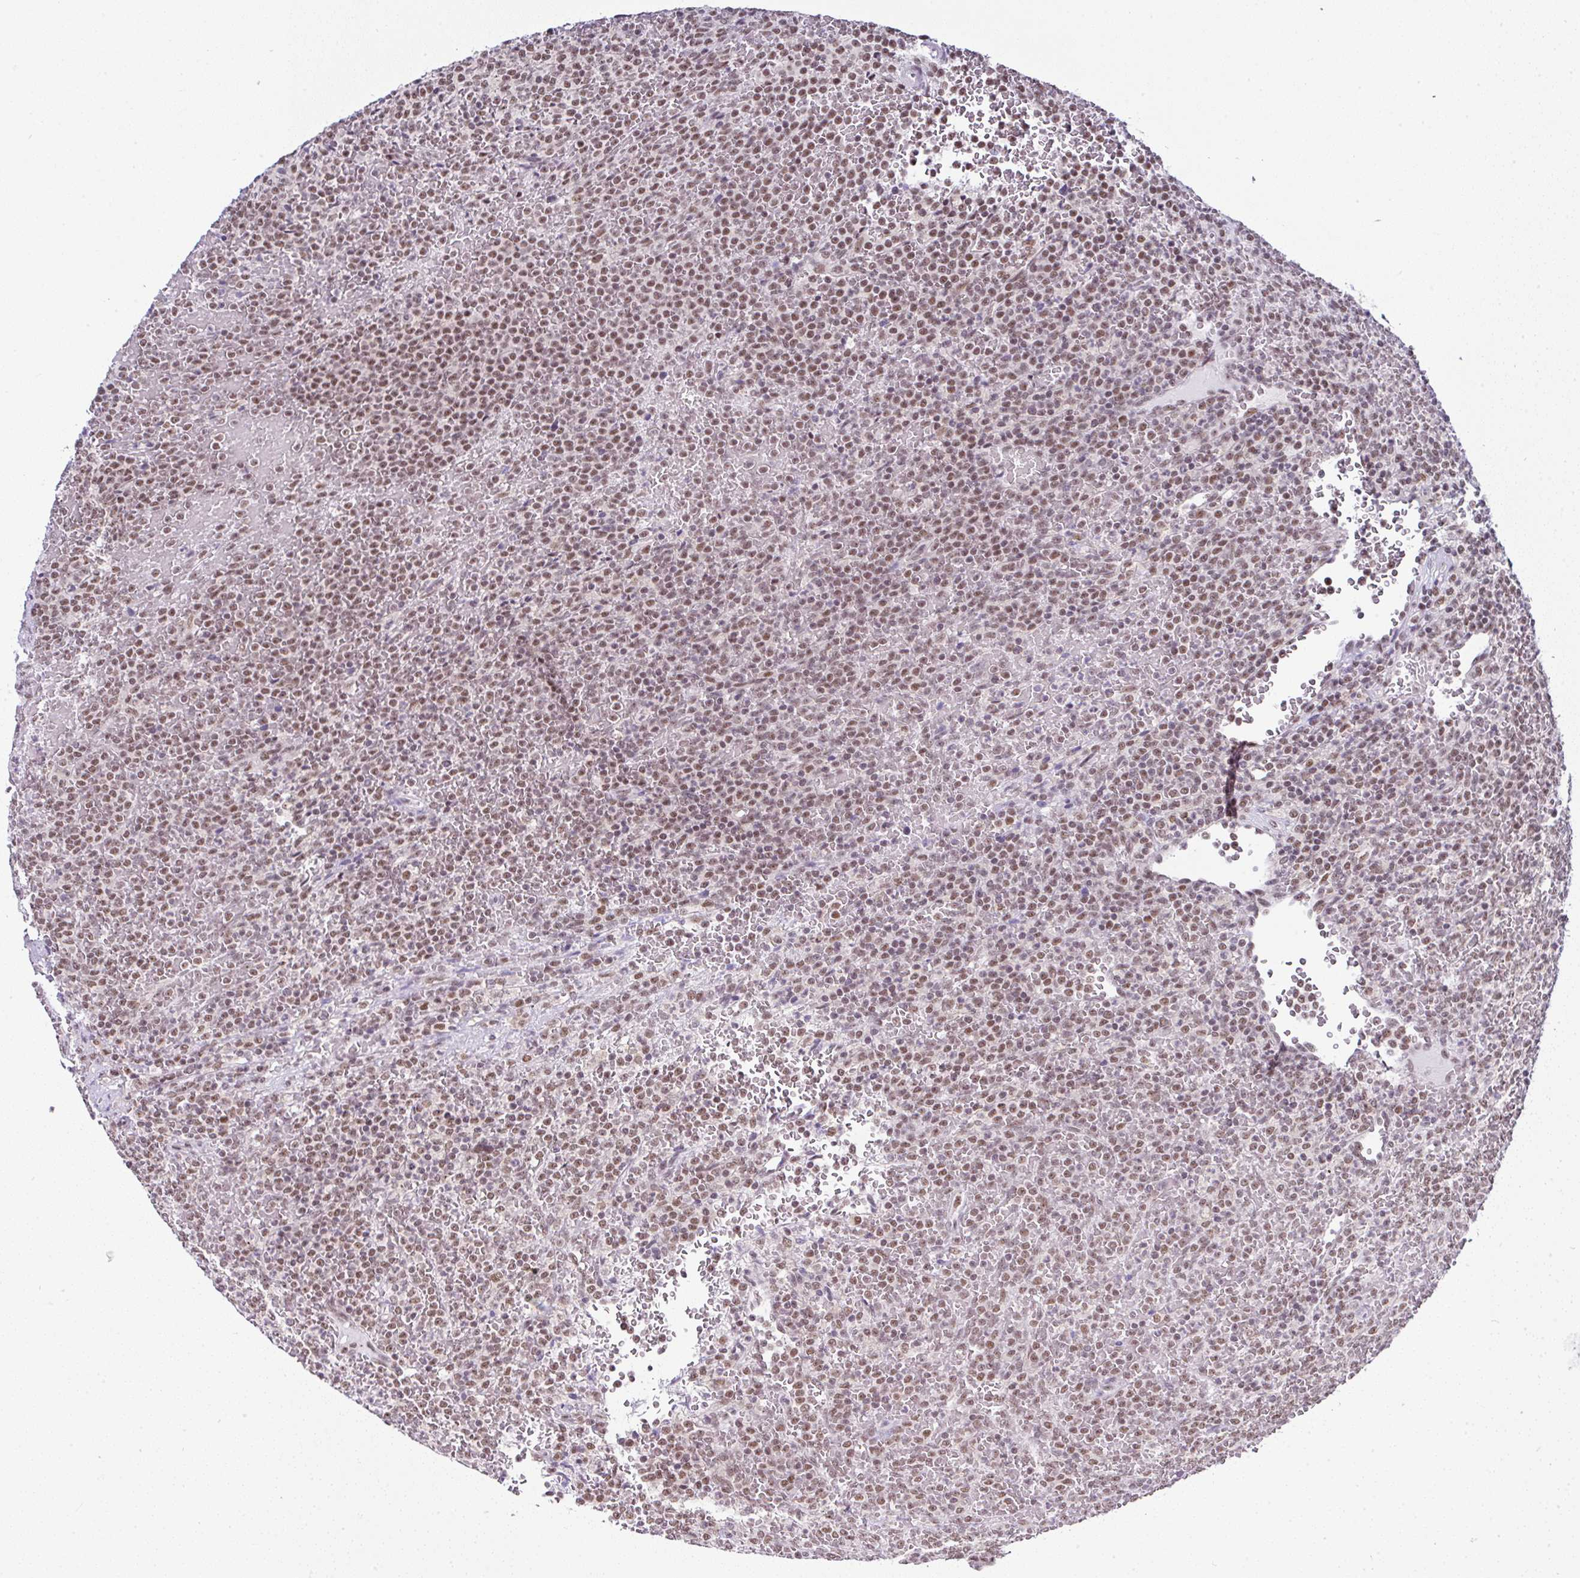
{"staining": {"intensity": "moderate", "quantity": ">75%", "location": "nuclear"}, "tissue": "lymphoma", "cell_type": "Tumor cells", "image_type": "cancer", "snomed": [{"axis": "morphology", "description": "Malignant lymphoma, non-Hodgkin's type, Low grade"}, {"axis": "topography", "description": "Spleen"}], "caption": "This photomicrograph demonstrates immunohistochemistry (IHC) staining of low-grade malignant lymphoma, non-Hodgkin's type, with medium moderate nuclear expression in about >75% of tumor cells.", "gene": "PTPN2", "patient": {"sex": "male", "age": 60}}